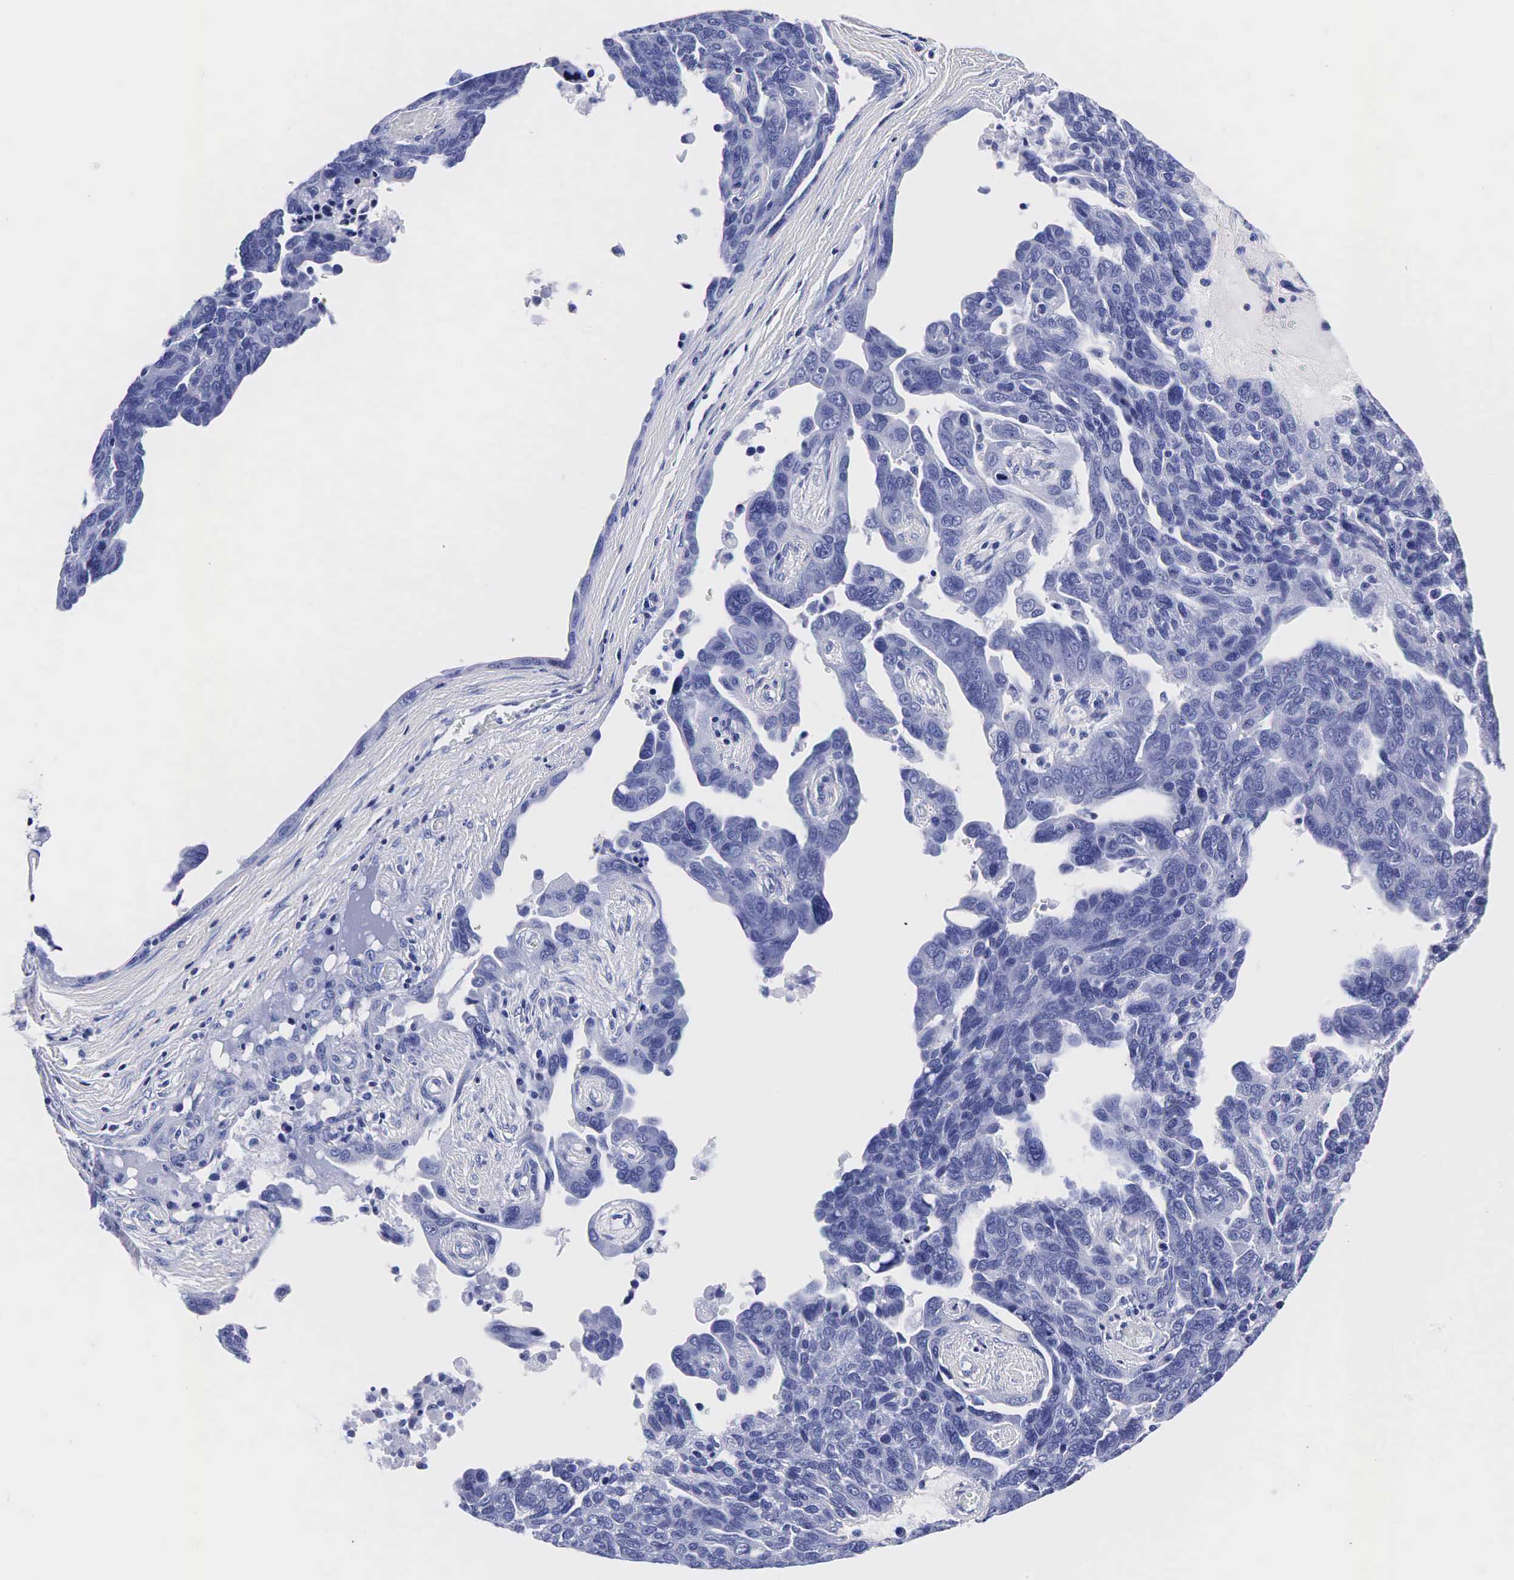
{"staining": {"intensity": "negative", "quantity": "none", "location": "none"}, "tissue": "ovarian cancer", "cell_type": "Tumor cells", "image_type": "cancer", "snomed": [{"axis": "morphology", "description": "Cystadenocarcinoma, serous, NOS"}, {"axis": "topography", "description": "Ovary"}], "caption": "A photomicrograph of ovarian cancer (serous cystadenocarcinoma) stained for a protein displays no brown staining in tumor cells. Nuclei are stained in blue.", "gene": "TG", "patient": {"sex": "female", "age": 64}}